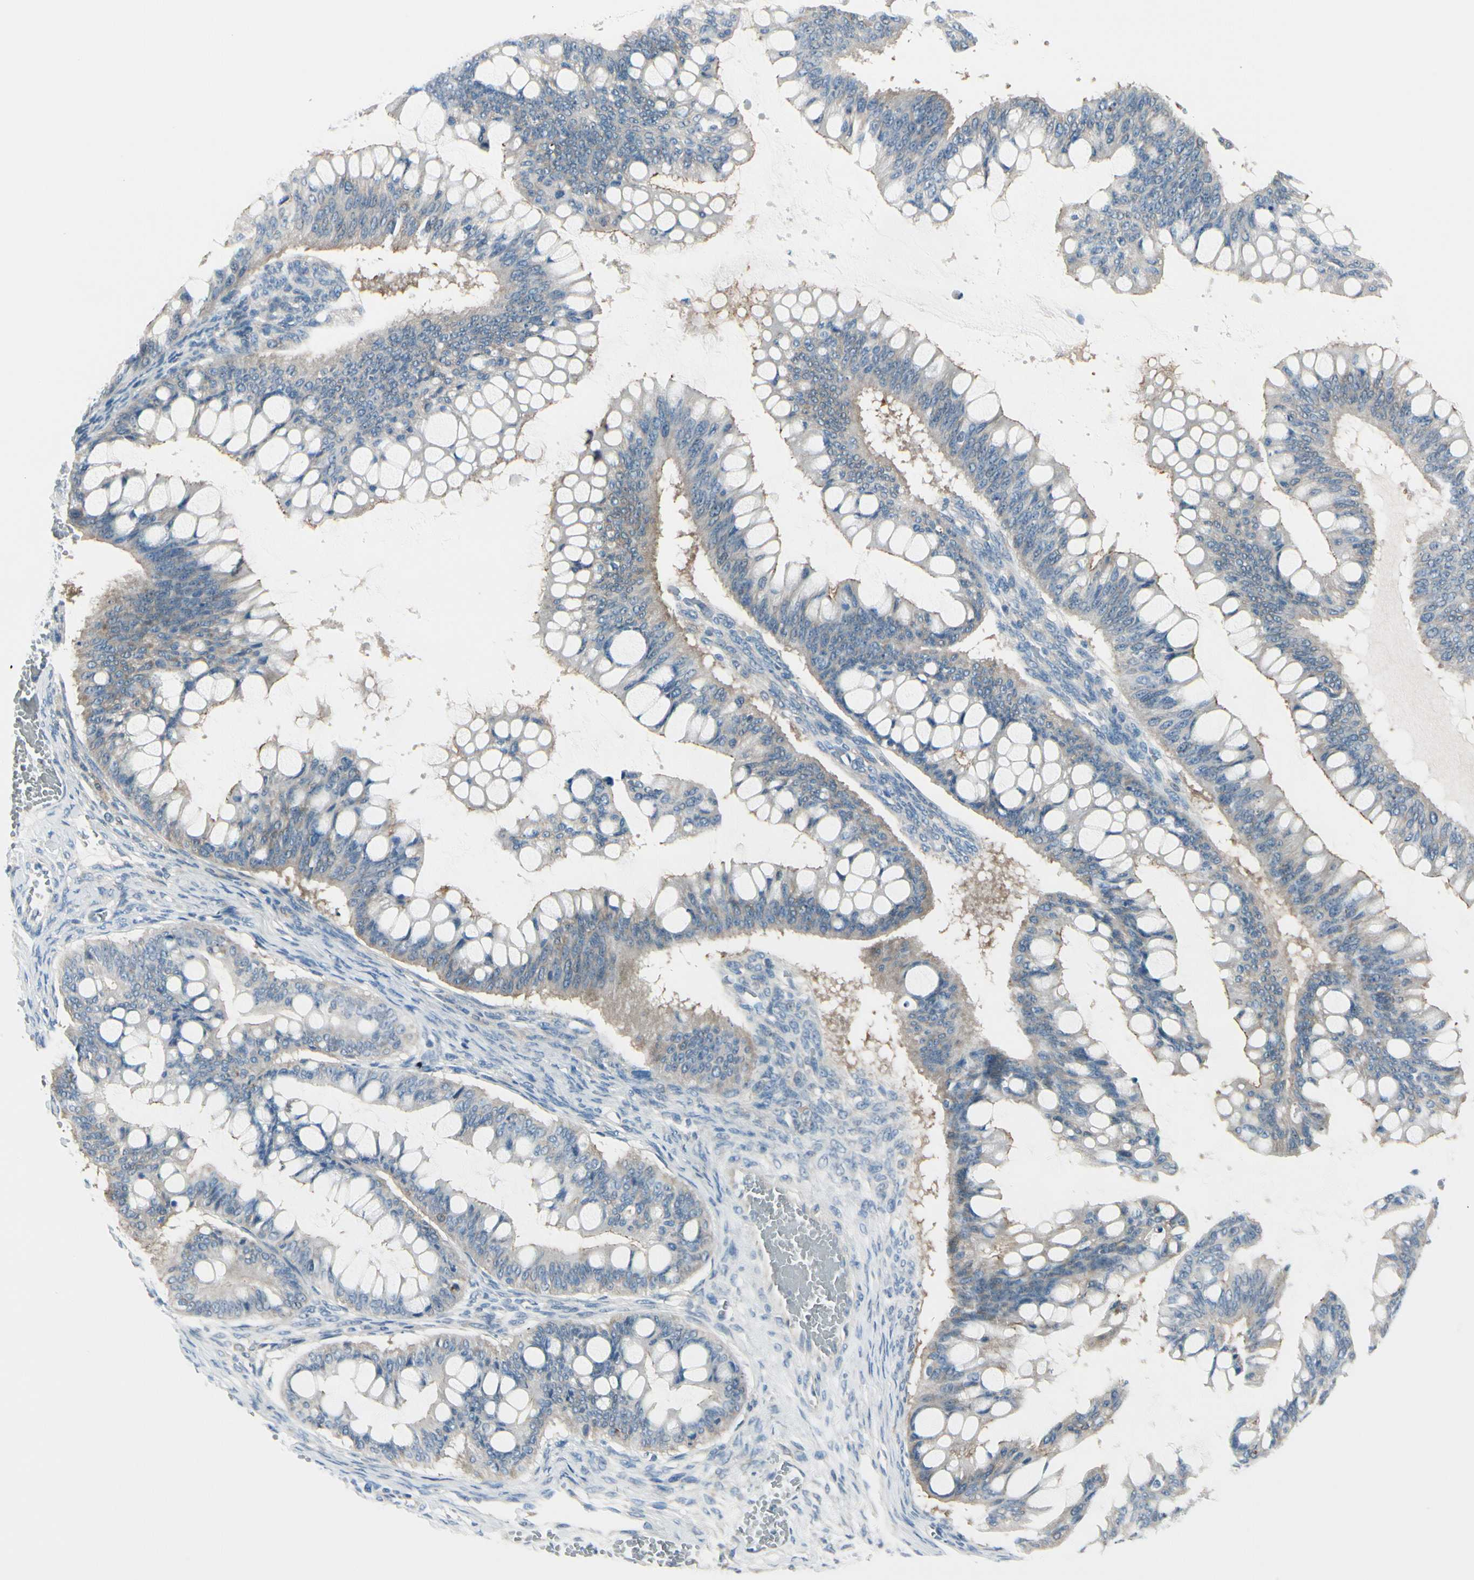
{"staining": {"intensity": "weak", "quantity": "25%-75%", "location": "cytoplasmic/membranous"}, "tissue": "ovarian cancer", "cell_type": "Tumor cells", "image_type": "cancer", "snomed": [{"axis": "morphology", "description": "Cystadenocarcinoma, mucinous, NOS"}, {"axis": "topography", "description": "Ovary"}], "caption": "The histopathology image reveals immunohistochemical staining of ovarian cancer (mucinous cystadenocarcinoma). There is weak cytoplasmic/membranous positivity is identified in approximately 25%-75% of tumor cells.", "gene": "PEBP1", "patient": {"sex": "female", "age": 73}}